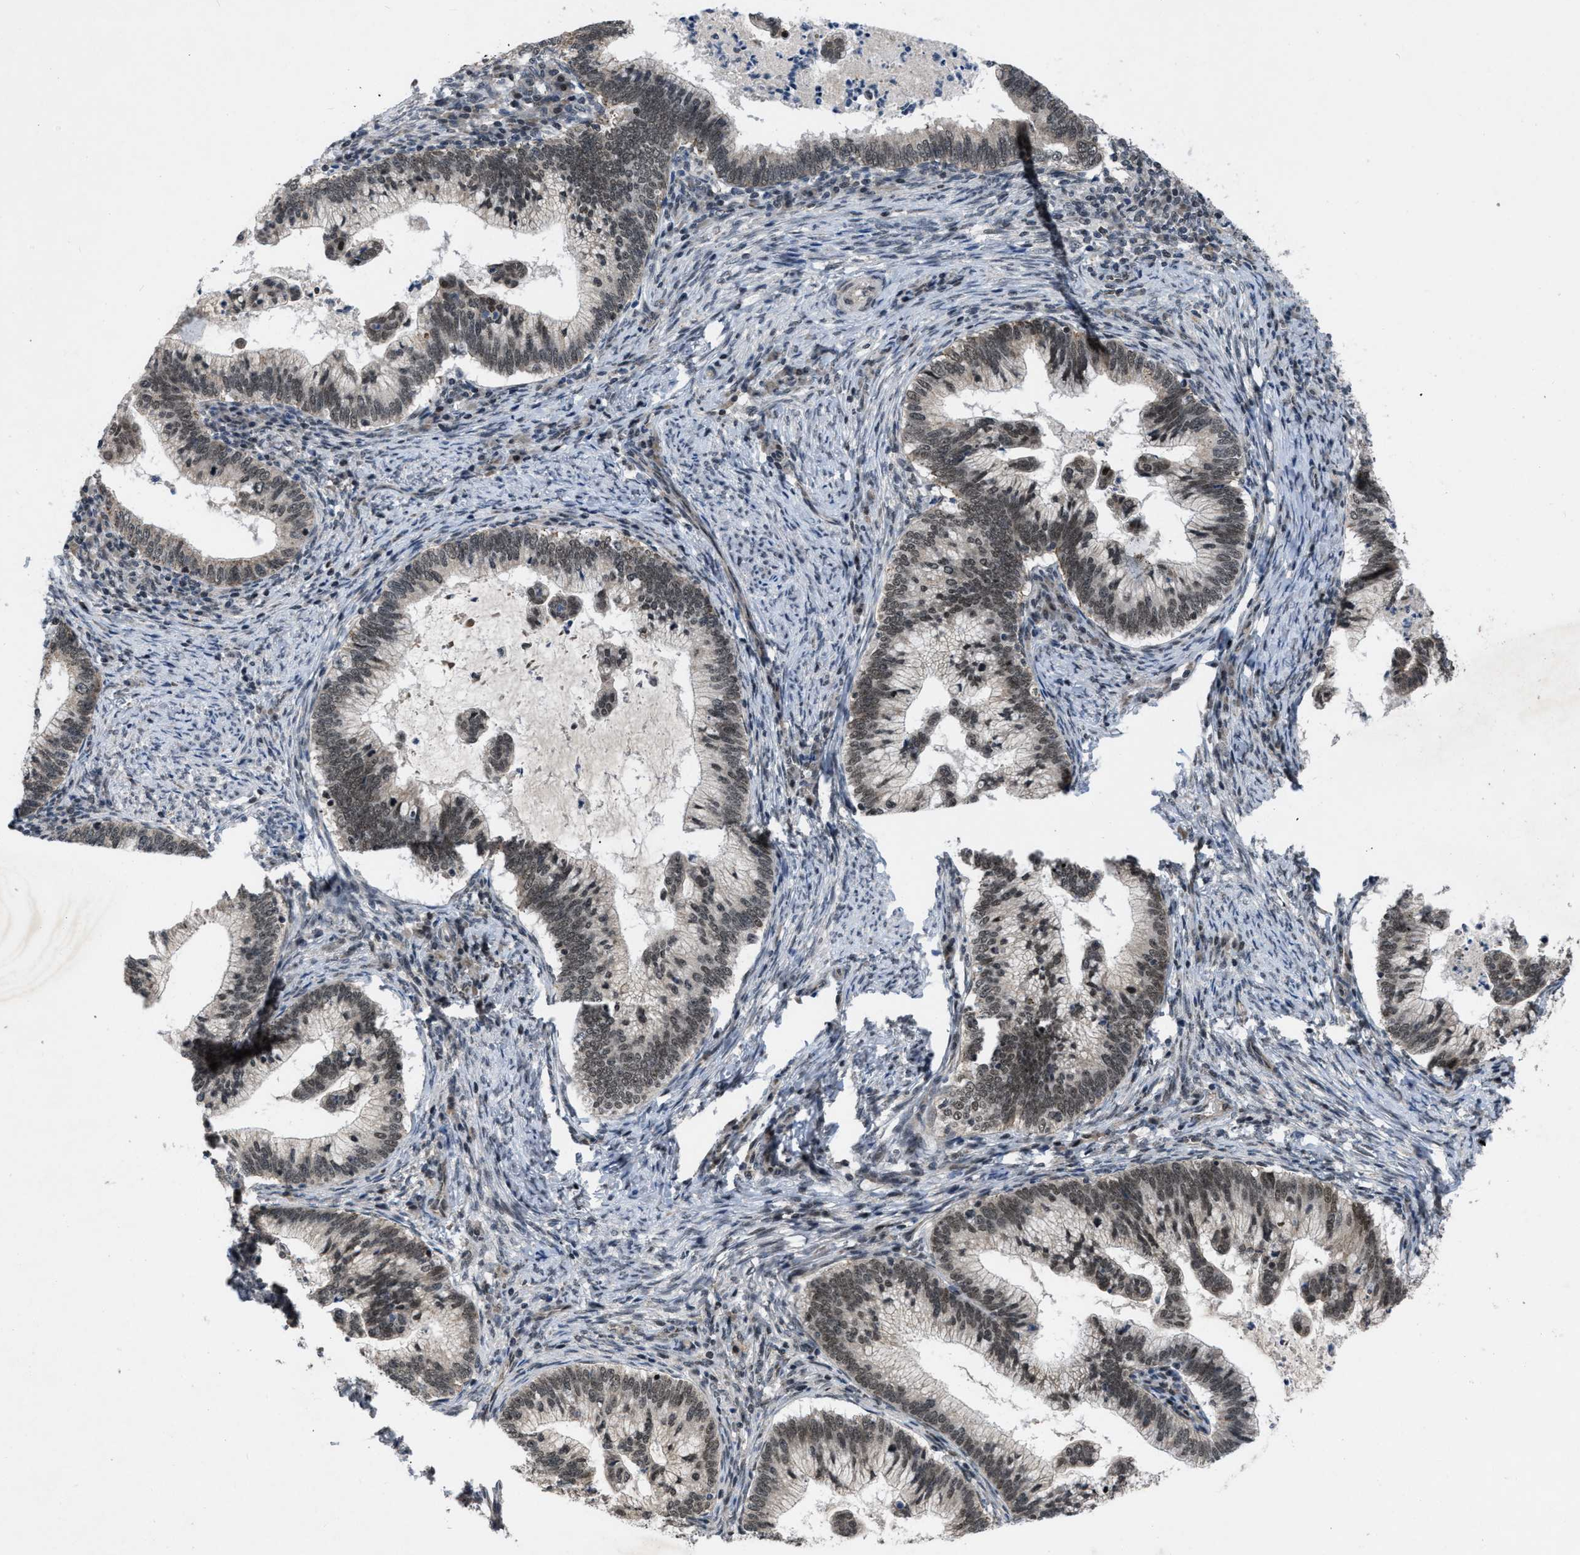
{"staining": {"intensity": "negative", "quantity": "none", "location": "none"}, "tissue": "cervical cancer", "cell_type": "Tumor cells", "image_type": "cancer", "snomed": [{"axis": "morphology", "description": "Adenocarcinoma, NOS"}, {"axis": "topography", "description": "Cervix"}], "caption": "There is no significant staining in tumor cells of cervical cancer (adenocarcinoma). Nuclei are stained in blue.", "gene": "ZNHIT1", "patient": {"sex": "female", "age": 36}}